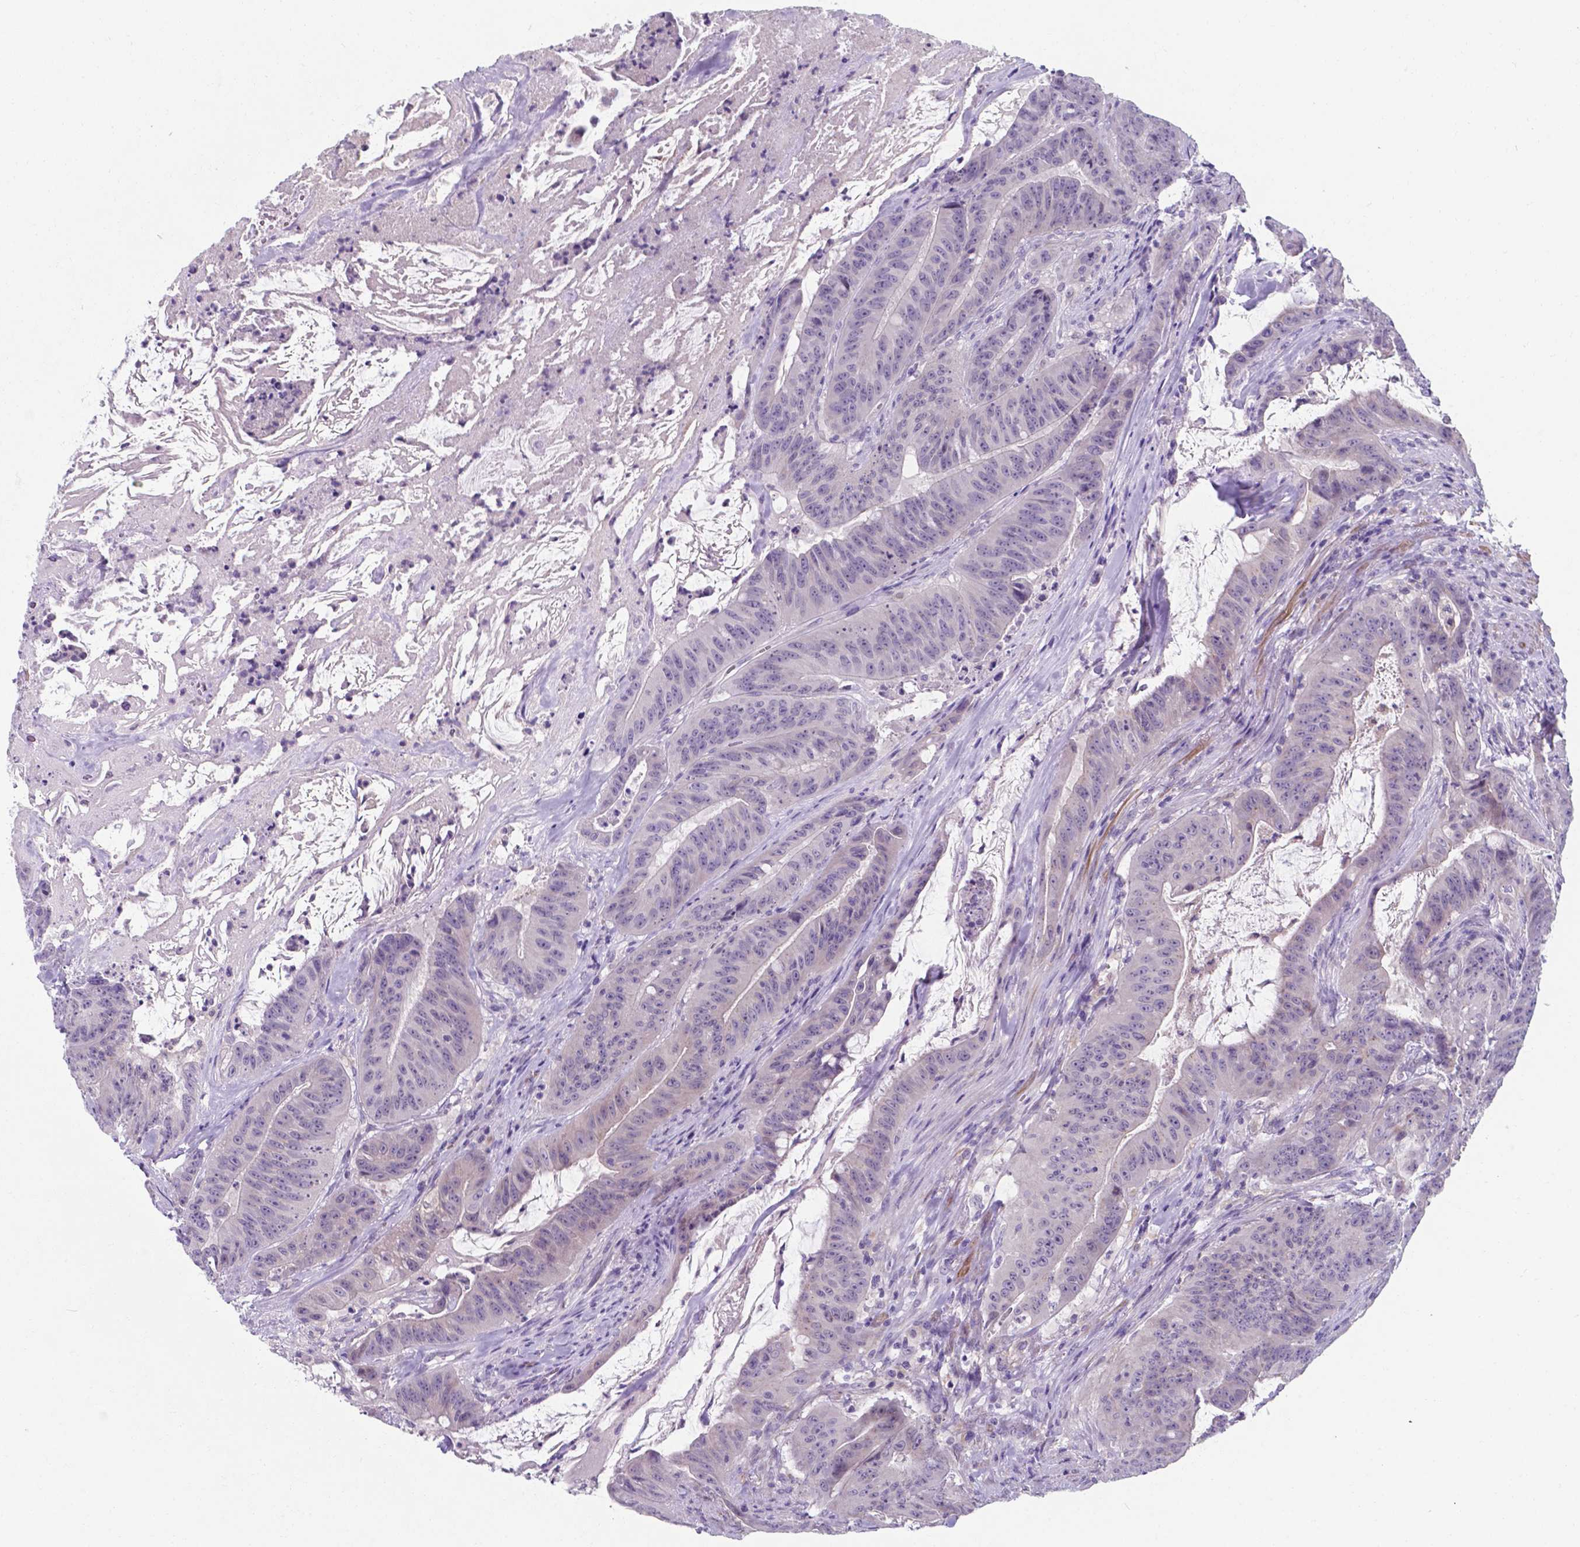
{"staining": {"intensity": "negative", "quantity": "none", "location": "none"}, "tissue": "colorectal cancer", "cell_type": "Tumor cells", "image_type": "cancer", "snomed": [{"axis": "morphology", "description": "Adenocarcinoma, NOS"}, {"axis": "topography", "description": "Colon"}], "caption": "Immunohistochemical staining of colorectal adenocarcinoma displays no significant expression in tumor cells. Brightfield microscopy of immunohistochemistry stained with DAB (3,3'-diaminobenzidine) (brown) and hematoxylin (blue), captured at high magnification.", "gene": "AP5B1", "patient": {"sex": "male", "age": 33}}